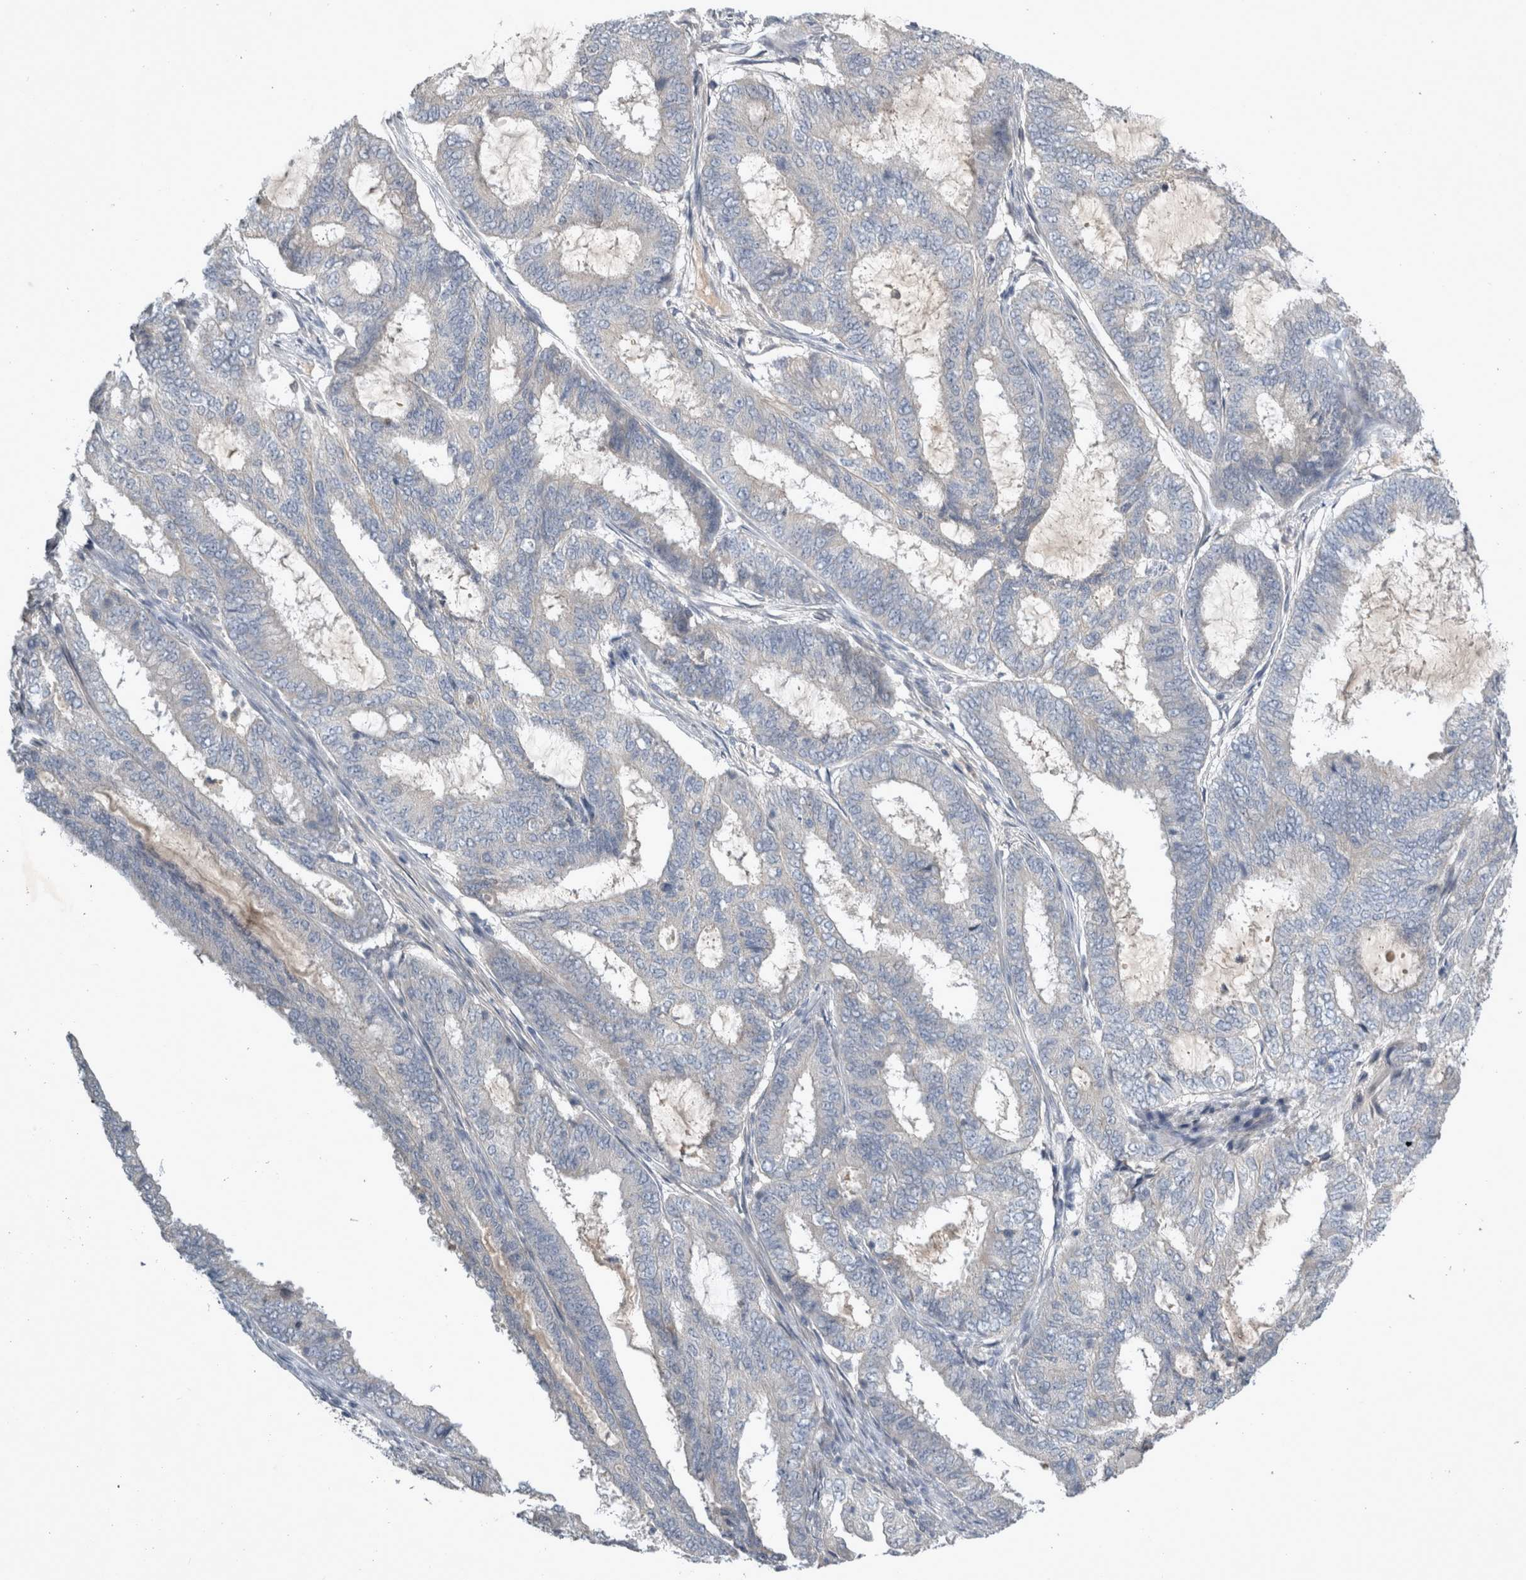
{"staining": {"intensity": "negative", "quantity": "none", "location": "none"}, "tissue": "endometrial cancer", "cell_type": "Tumor cells", "image_type": "cancer", "snomed": [{"axis": "morphology", "description": "Adenocarcinoma, NOS"}, {"axis": "topography", "description": "Endometrium"}], "caption": "A high-resolution micrograph shows immunohistochemistry staining of adenocarcinoma (endometrial), which shows no significant positivity in tumor cells.", "gene": "SLC22A11", "patient": {"sex": "female", "age": 51}}